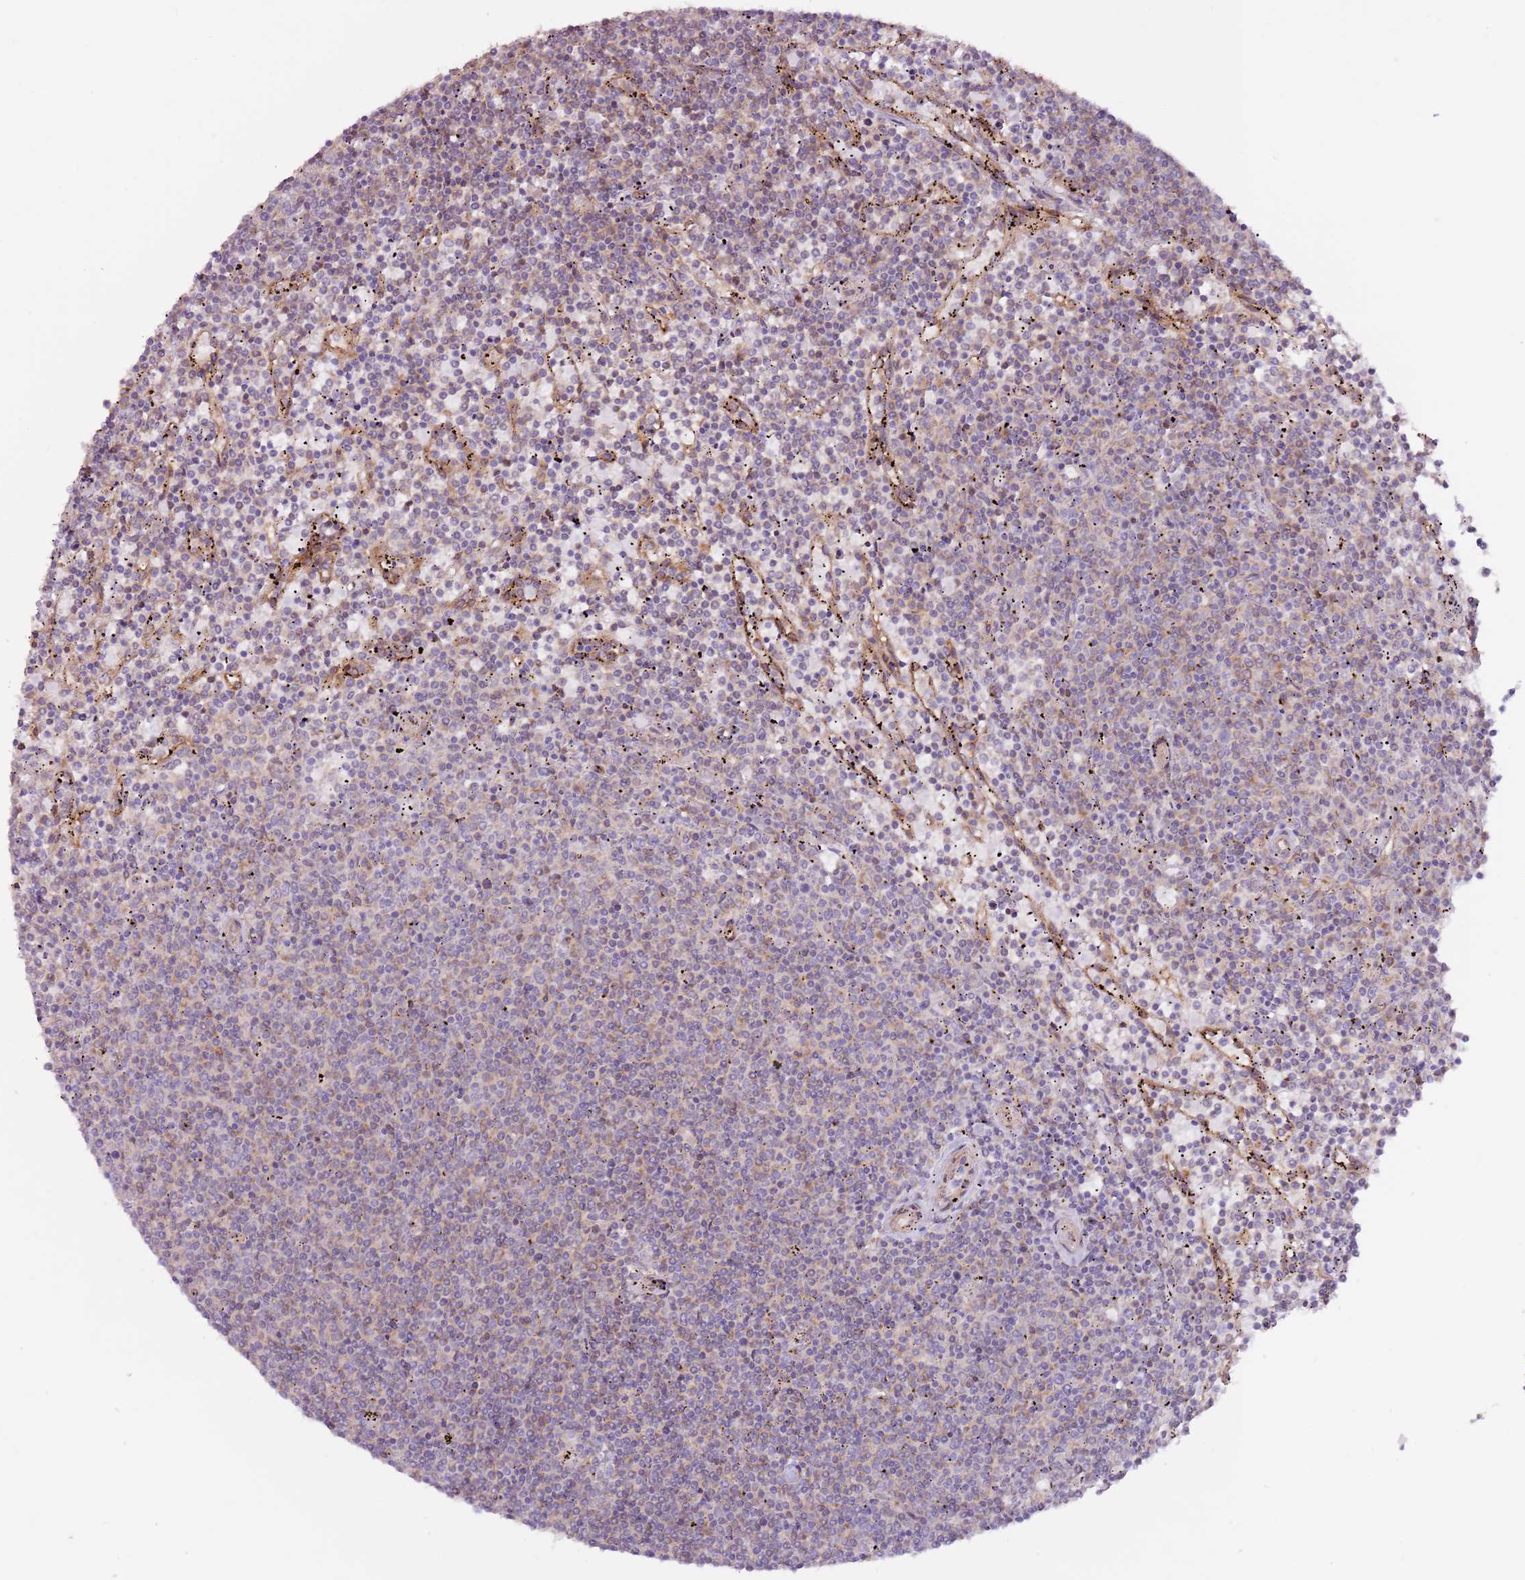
{"staining": {"intensity": "weak", "quantity": "<25%", "location": "cytoplasmic/membranous"}, "tissue": "lymphoma", "cell_type": "Tumor cells", "image_type": "cancer", "snomed": [{"axis": "morphology", "description": "Malignant lymphoma, non-Hodgkin's type, Low grade"}, {"axis": "topography", "description": "Spleen"}], "caption": "Tumor cells are negative for protein expression in human low-grade malignant lymphoma, non-Hodgkin's type.", "gene": "MRO", "patient": {"sex": "female", "age": 50}}